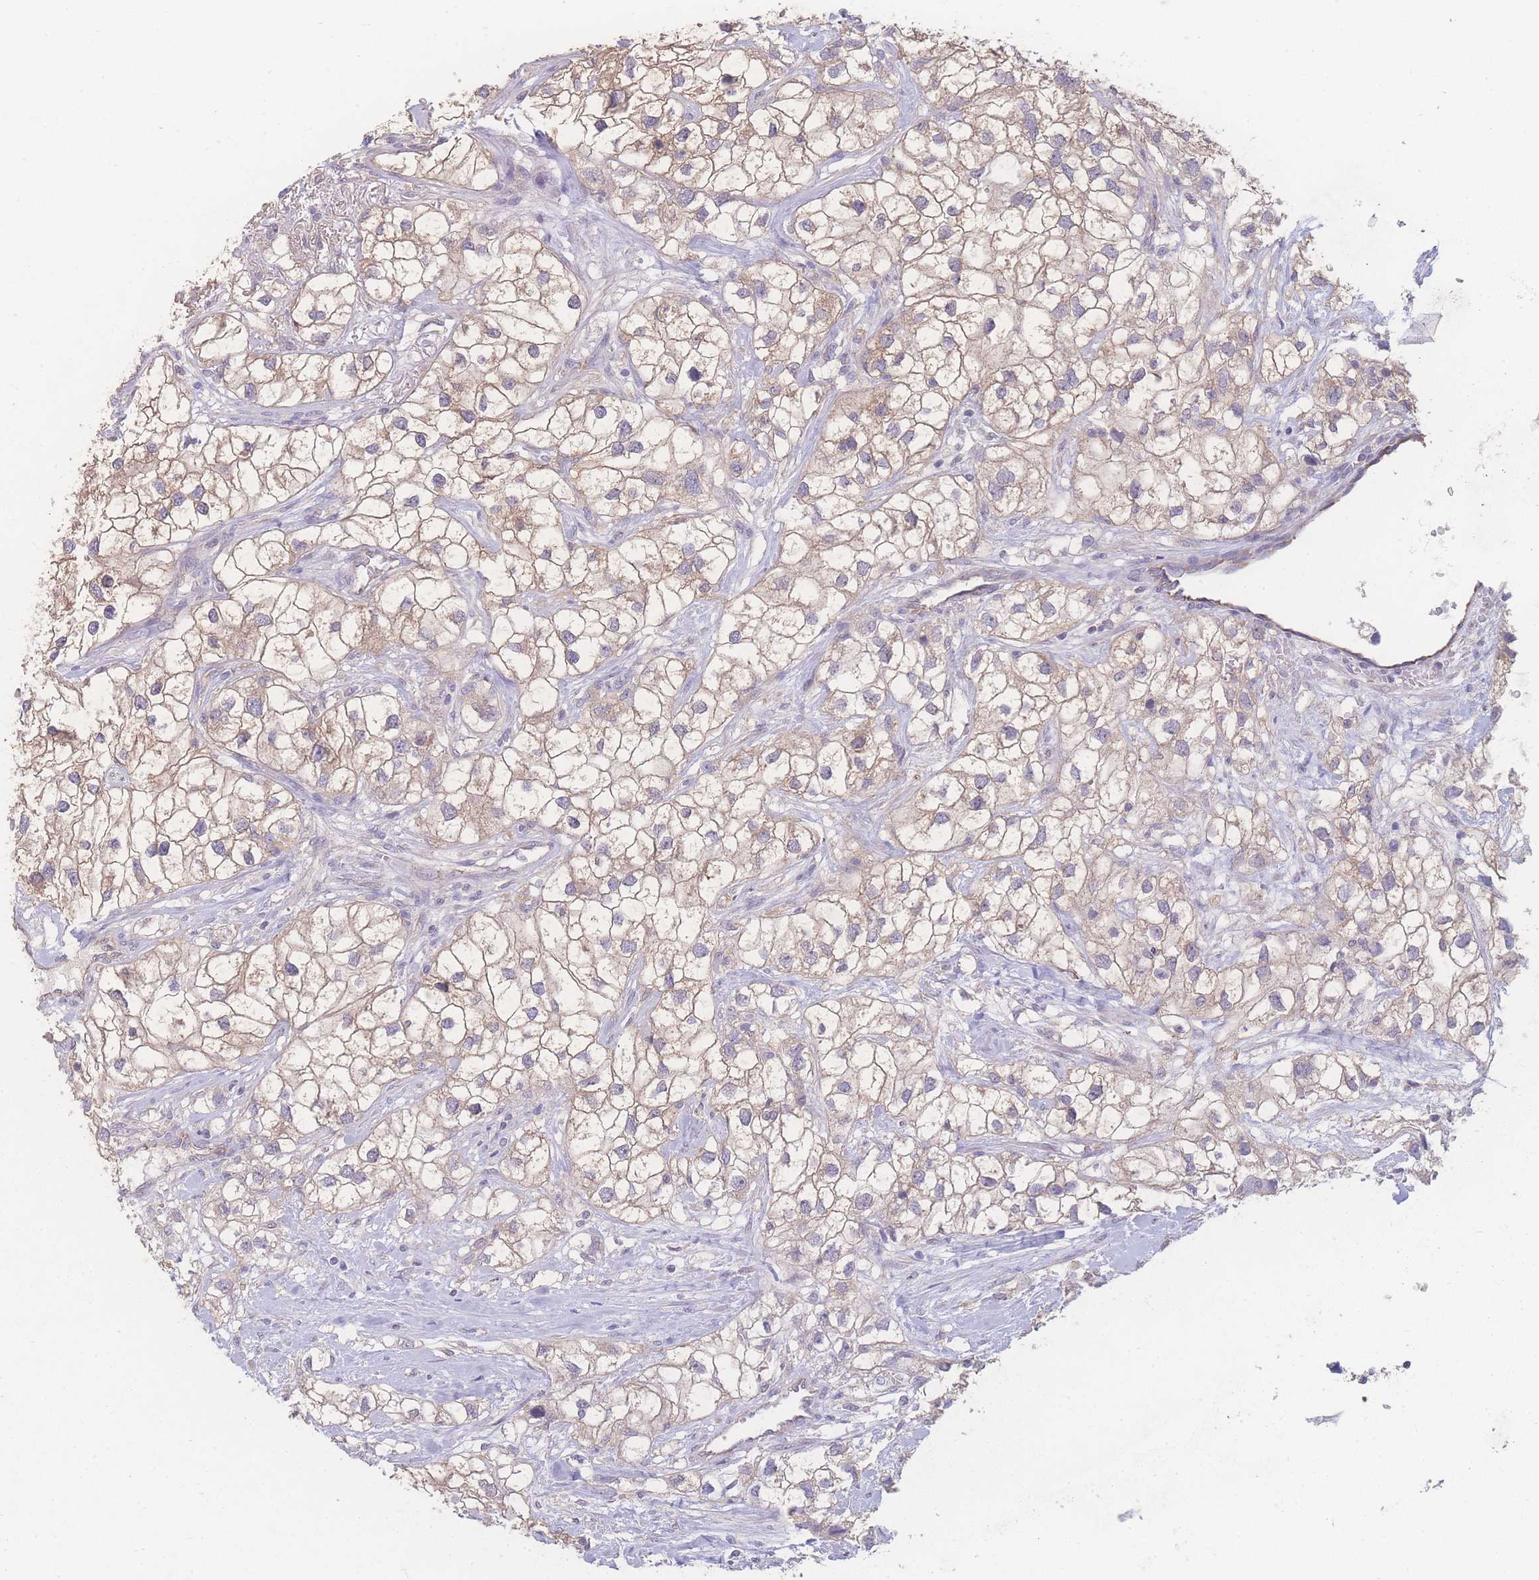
{"staining": {"intensity": "weak", "quantity": ">75%", "location": "cytoplasmic/membranous"}, "tissue": "renal cancer", "cell_type": "Tumor cells", "image_type": "cancer", "snomed": [{"axis": "morphology", "description": "Adenocarcinoma, NOS"}, {"axis": "topography", "description": "Kidney"}], "caption": "Brown immunohistochemical staining in renal adenocarcinoma reveals weak cytoplasmic/membranous staining in approximately >75% of tumor cells.", "gene": "GIPR", "patient": {"sex": "male", "age": 59}}